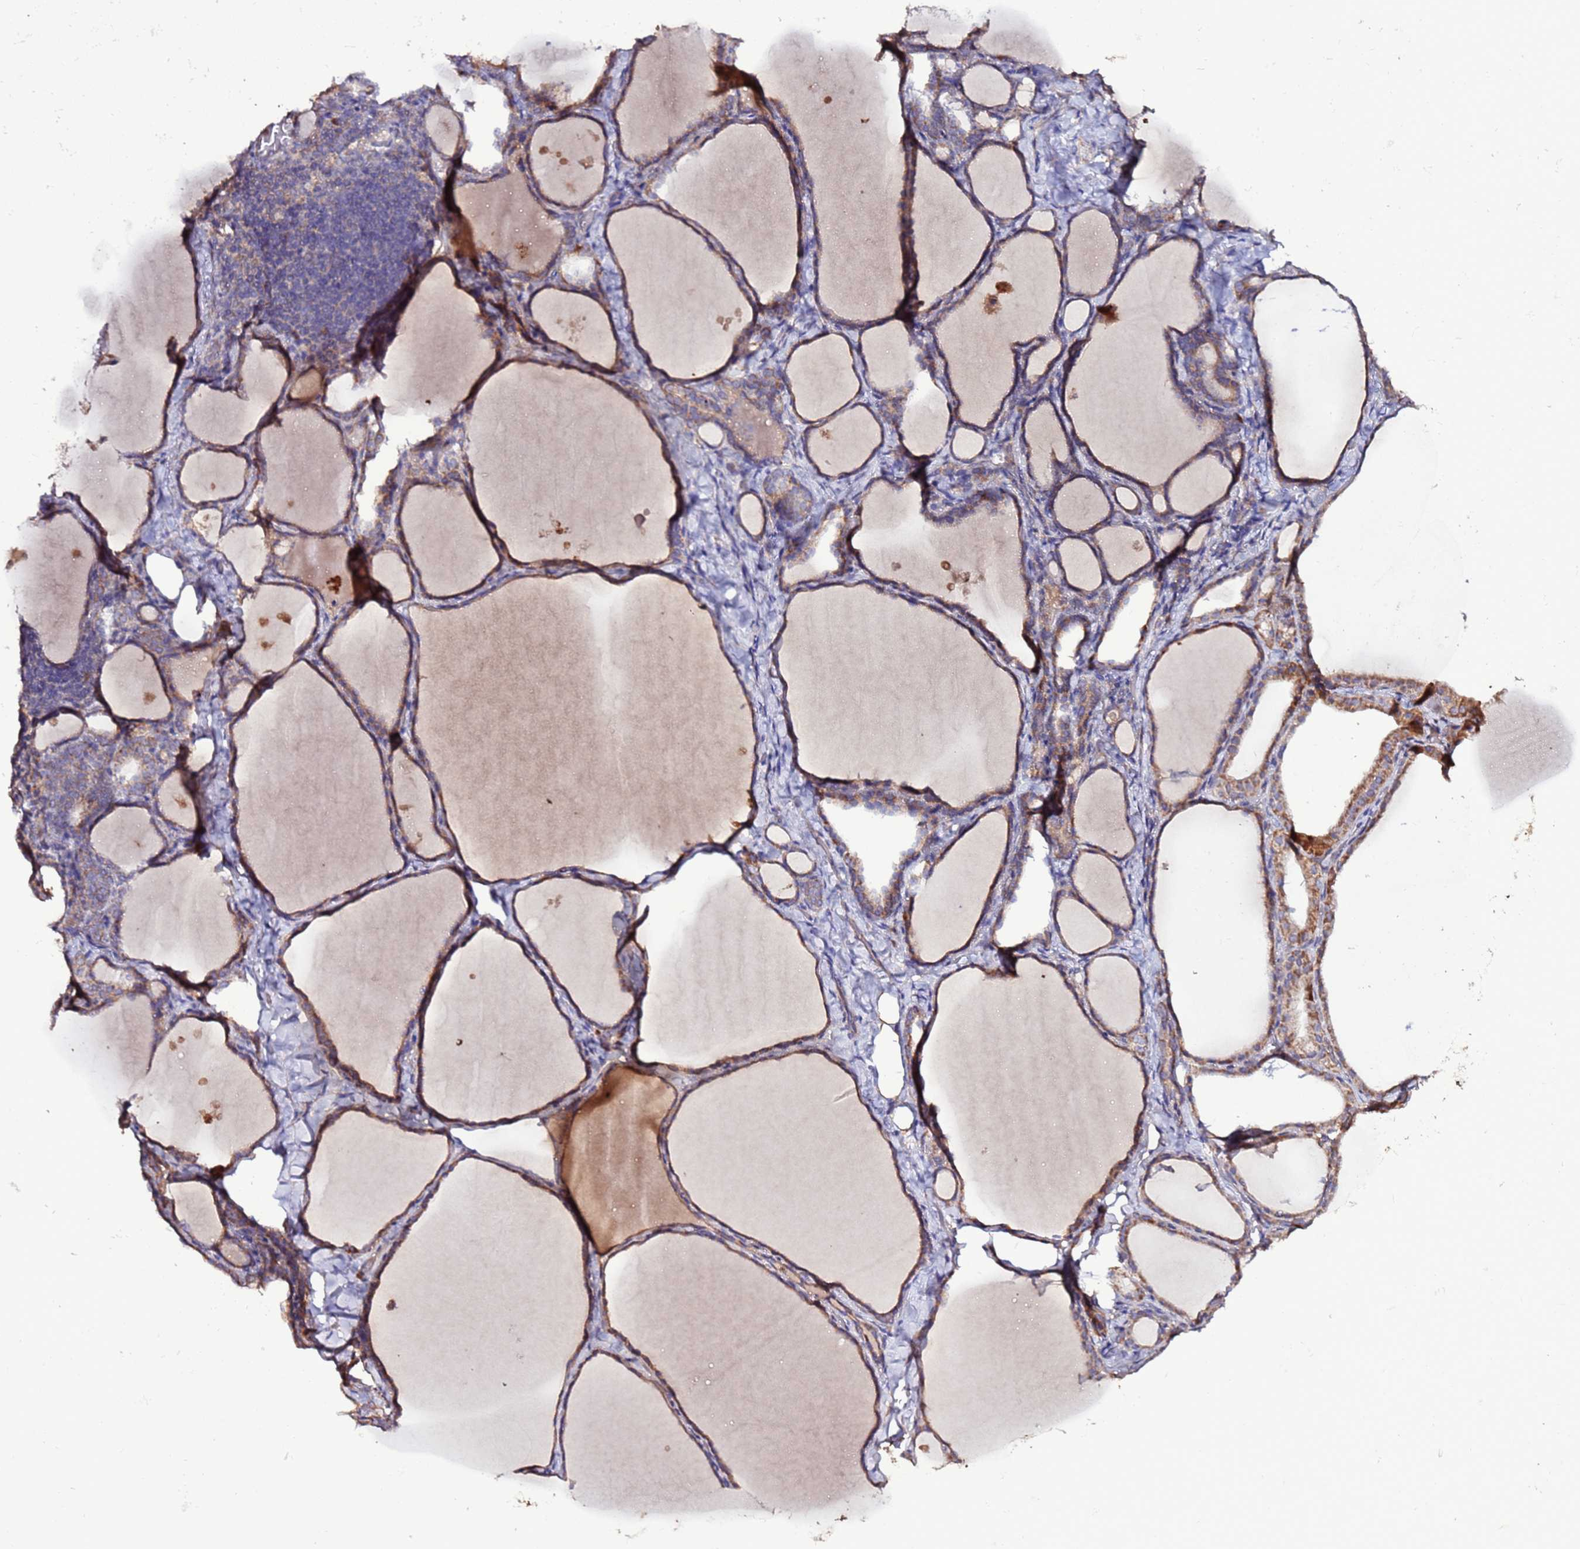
{"staining": {"intensity": "moderate", "quantity": "25%-75%", "location": "cytoplasmic/membranous"}, "tissue": "thyroid gland", "cell_type": "Glandular cells", "image_type": "normal", "snomed": [{"axis": "morphology", "description": "Normal tissue, NOS"}, {"axis": "topography", "description": "Thyroid gland"}], "caption": "IHC of benign human thyroid gland reveals medium levels of moderate cytoplasmic/membranous positivity in approximately 25%-75% of glandular cells.", "gene": "RPS15A", "patient": {"sex": "female", "age": 39}}